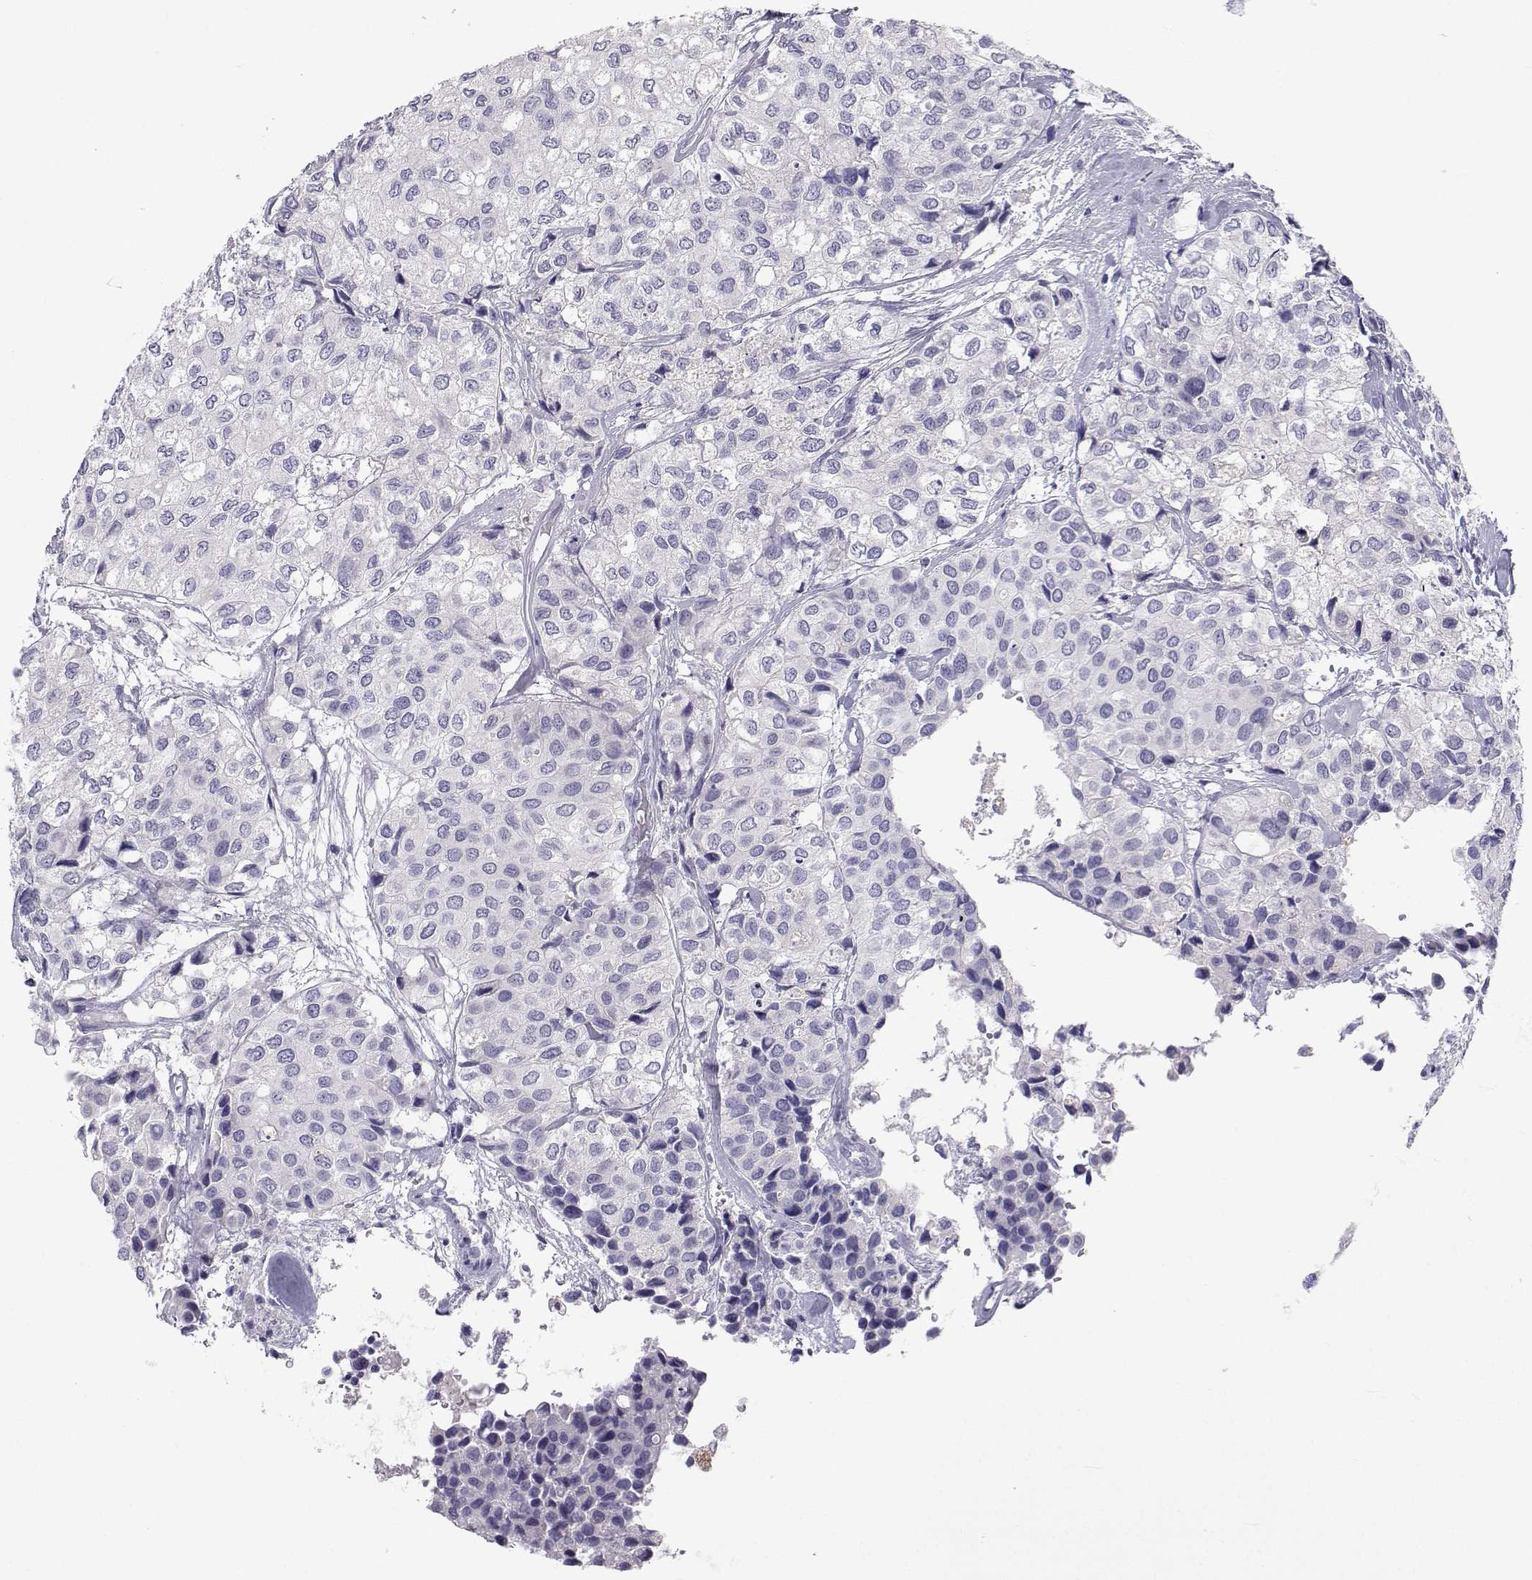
{"staining": {"intensity": "negative", "quantity": "none", "location": "none"}, "tissue": "urothelial cancer", "cell_type": "Tumor cells", "image_type": "cancer", "snomed": [{"axis": "morphology", "description": "Urothelial carcinoma, High grade"}, {"axis": "topography", "description": "Urinary bladder"}], "caption": "High power microscopy micrograph of an immunohistochemistry (IHC) image of high-grade urothelial carcinoma, revealing no significant positivity in tumor cells.", "gene": "SLC6A3", "patient": {"sex": "male", "age": 73}}